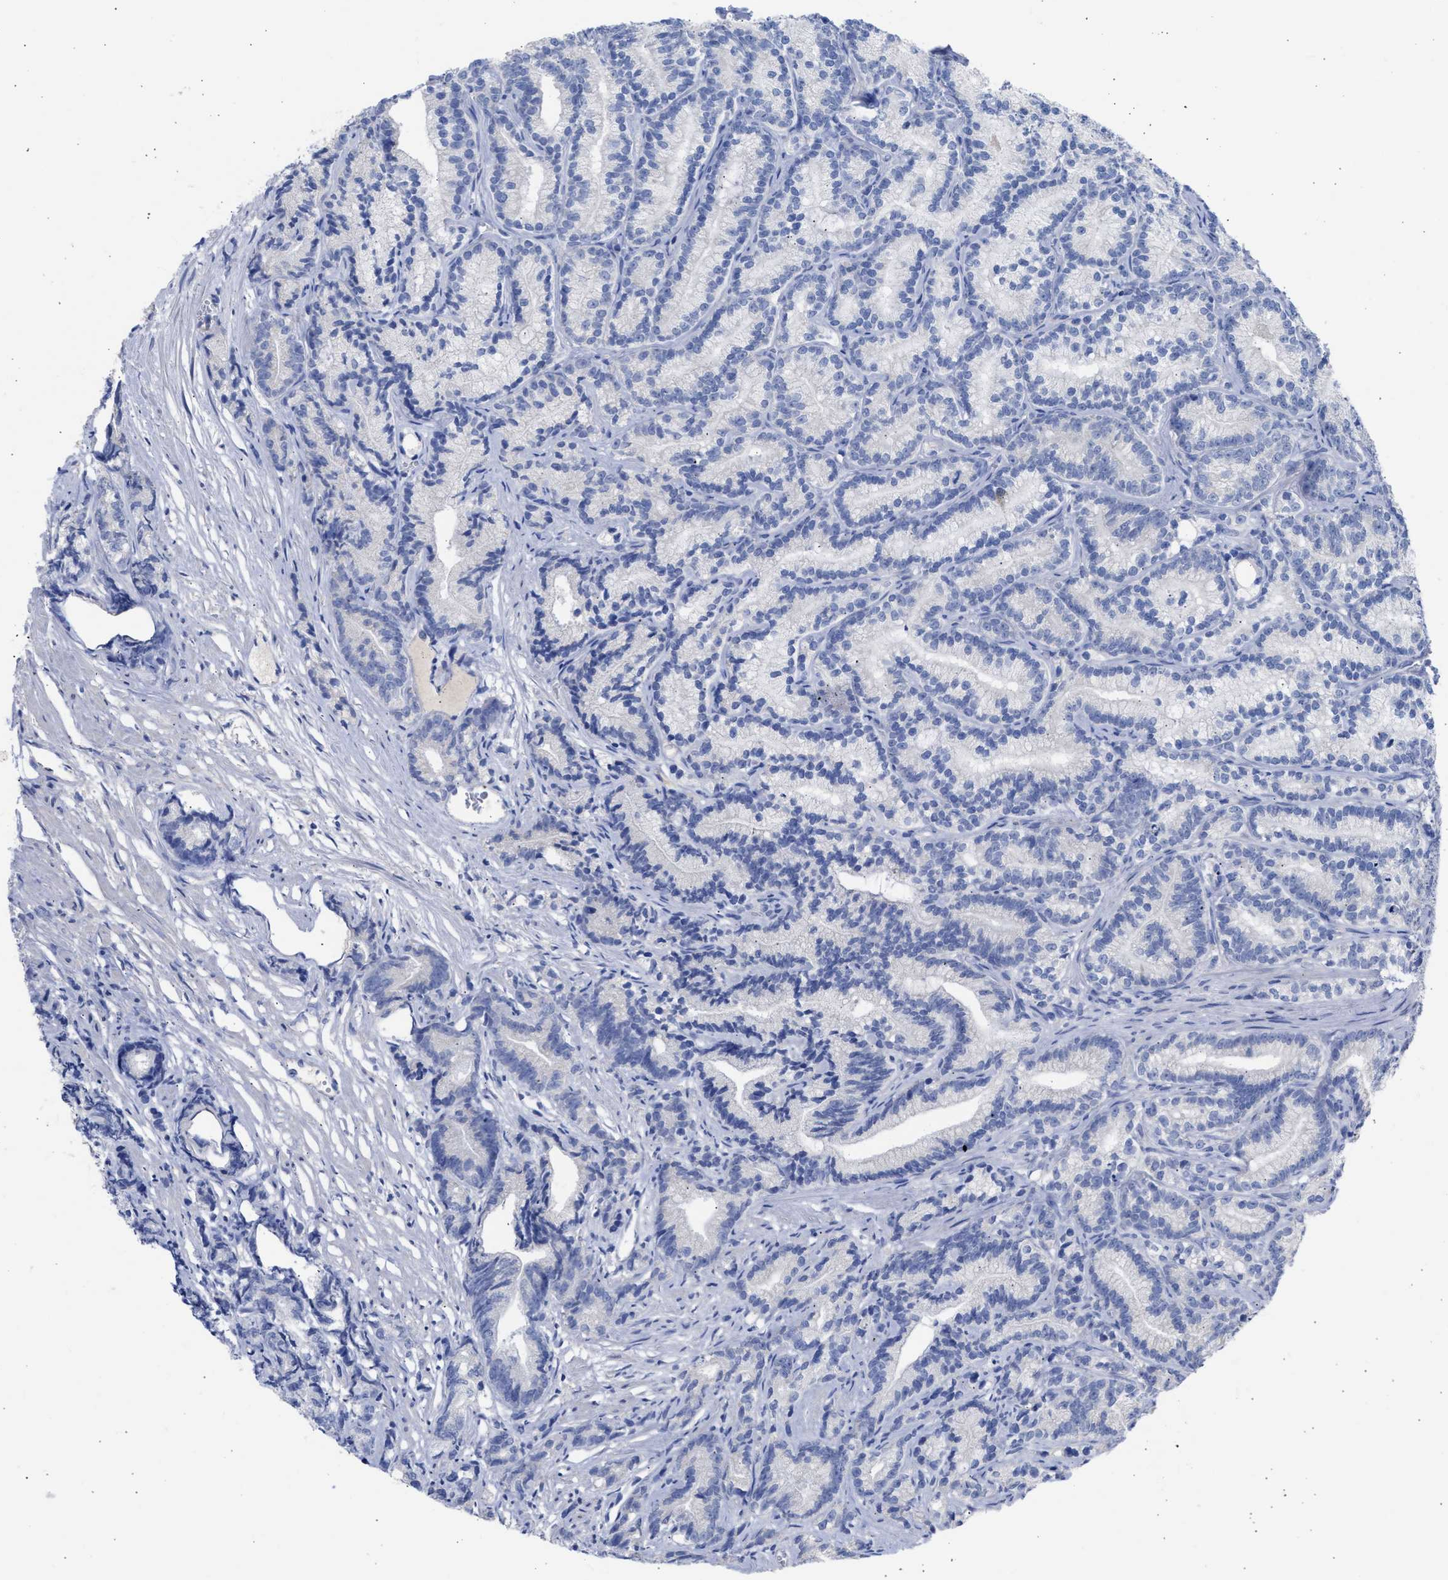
{"staining": {"intensity": "negative", "quantity": "none", "location": "none"}, "tissue": "prostate cancer", "cell_type": "Tumor cells", "image_type": "cancer", "snomed": [{"axis": "morphology", "description": "Adenocarcinoma, Low grade"}, {"axis": "topography", "description": "Prostate"}], "caption": "This is an IHC photomicrograph of human prostate adenocarcinoma (low-grade). There is no positivity in tumor cells.", "gene": "RSPH1", "patient": {"sex": "male", "age": 89}}